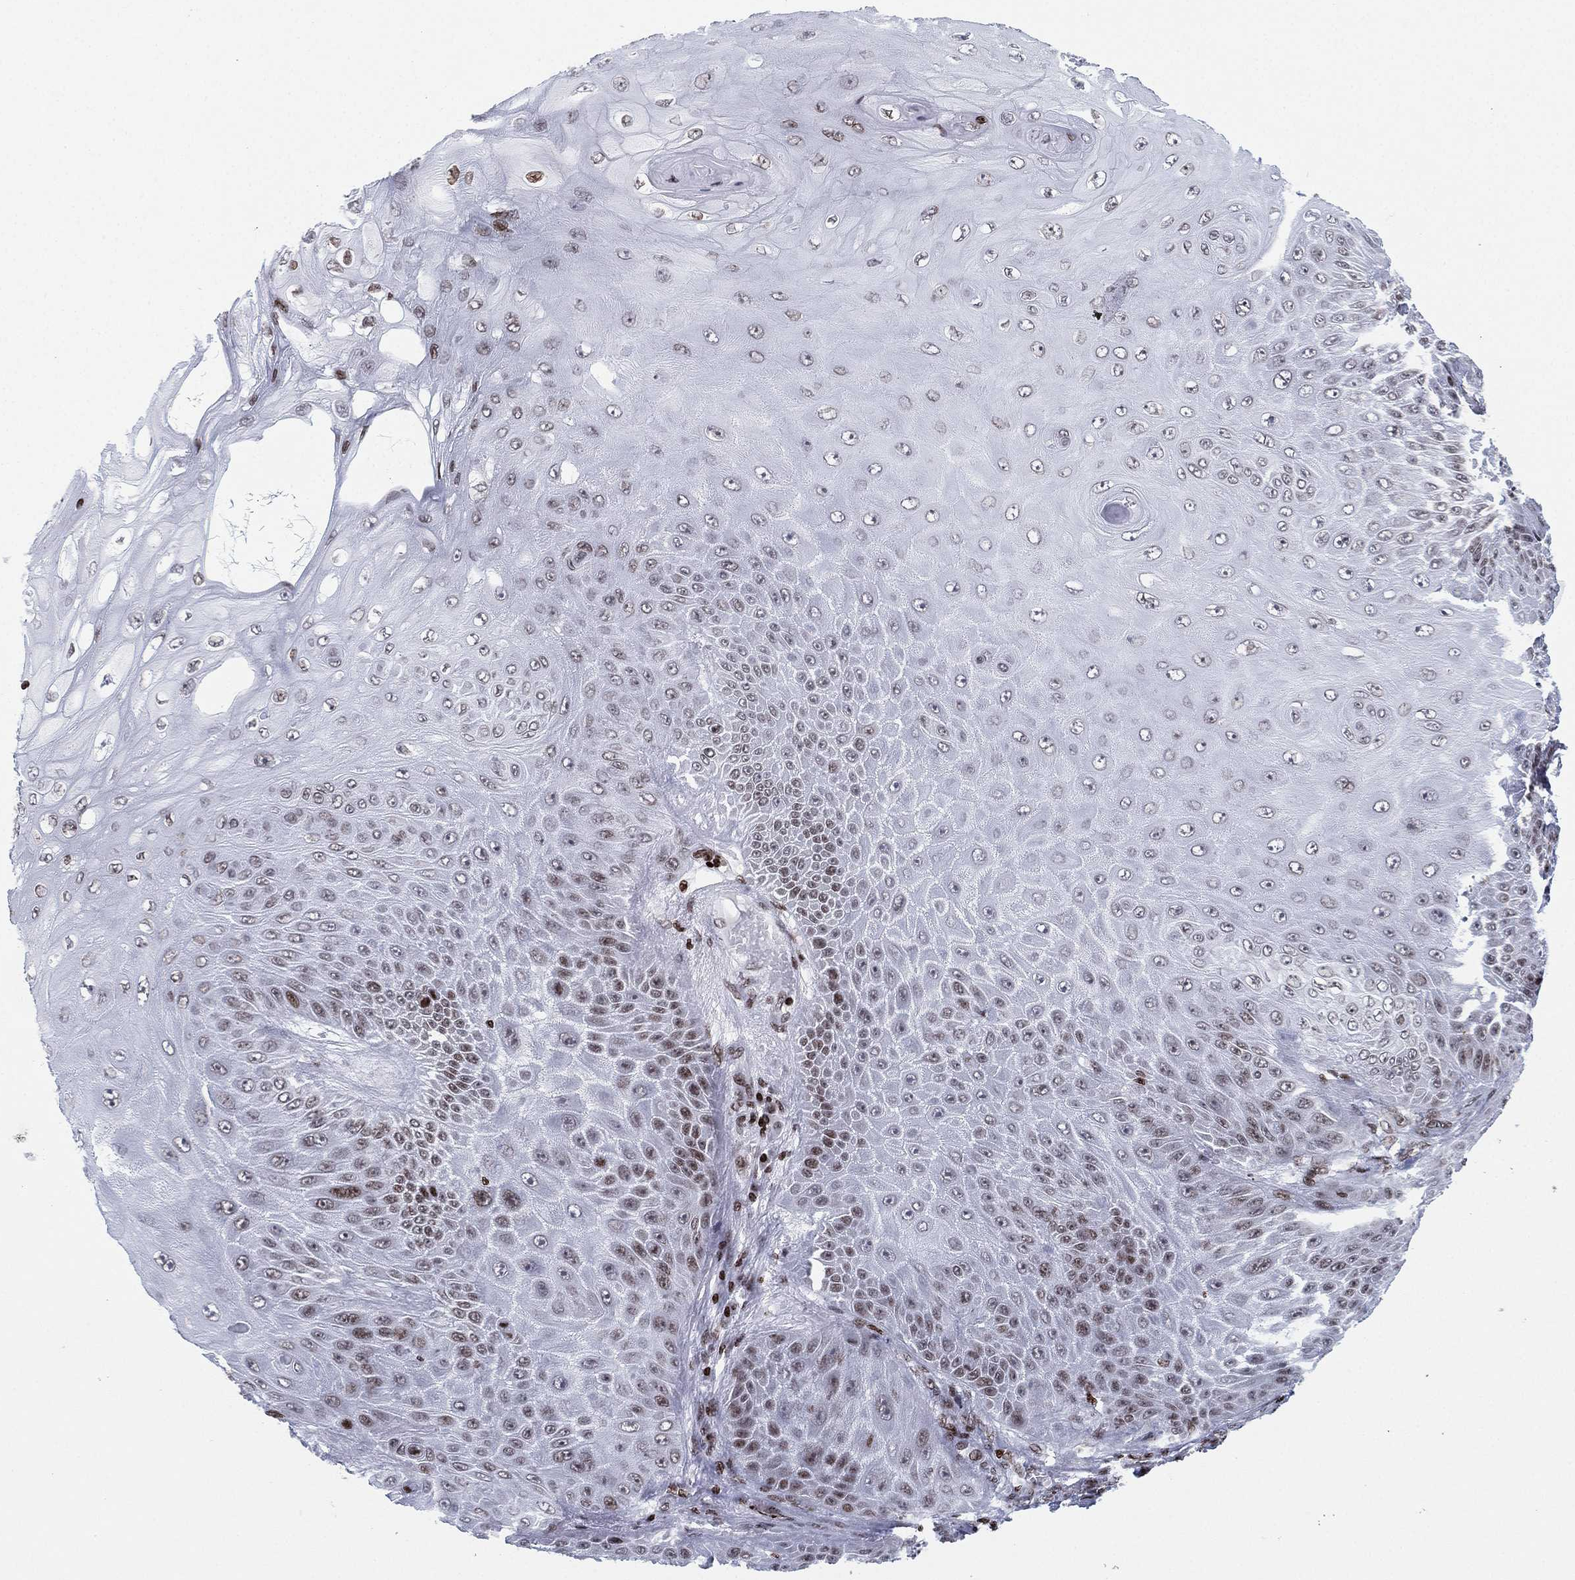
{"staining": {"intensity": "moderate", "quantity": "<25%", "location": "nuclear"}, "tissue": "skin cancer", "cell_type": "Tumor cells", "image_type": "cancer", "snomed": [{"axis": "morphology", "description": "Squamous cell carcinoma, NOS"}, {"axis": "topography", "description": "Skin"}], "caption": "This micrograph shows IHC staining of skin cancer, with low moderate nuclear positivity in approximately <25% of tumor cells.", "gene": "MFSD14A", "patient": {"sex": "male", "age": 62}}